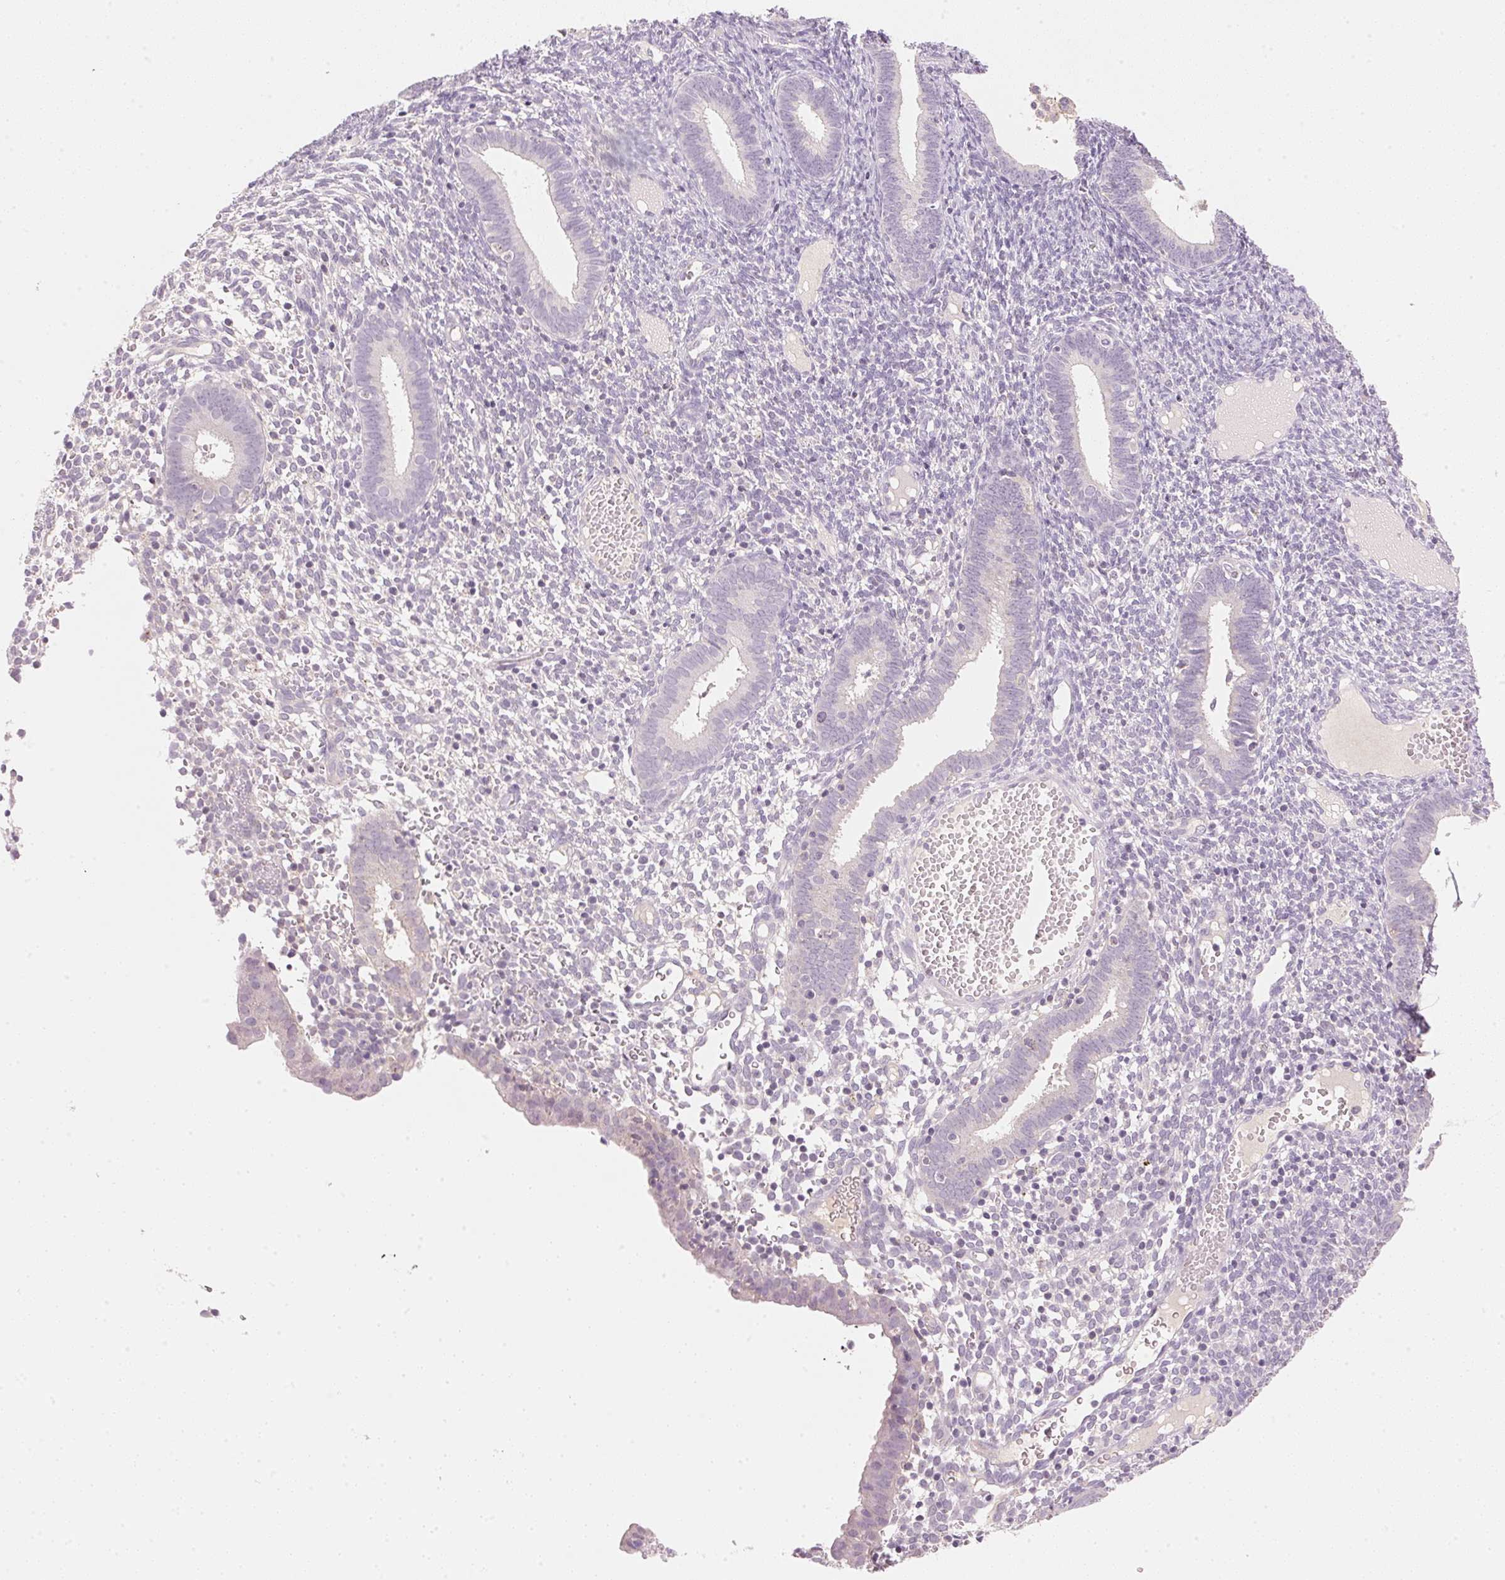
{"staining": {"intensity": "negative", "quantity": "none", "location": "none"}, "tissue": "endometrium", "cell_type": "Cells in endometrial stroma", "image_type": "normal", "snomed": [{"axis": "morphology", "description": "Normal tissue, NOS"}, {"axis": "topography", "description": "Endometrium"}], "caption": "A high-resolution image shows immunohistochemistry (IHC) staining of unremarkable endometrium, which exhibits no significant expression in cells in endometrial stroma.", "gene": "HOXB13", "patient": {"sex": "female", "age": 41}}